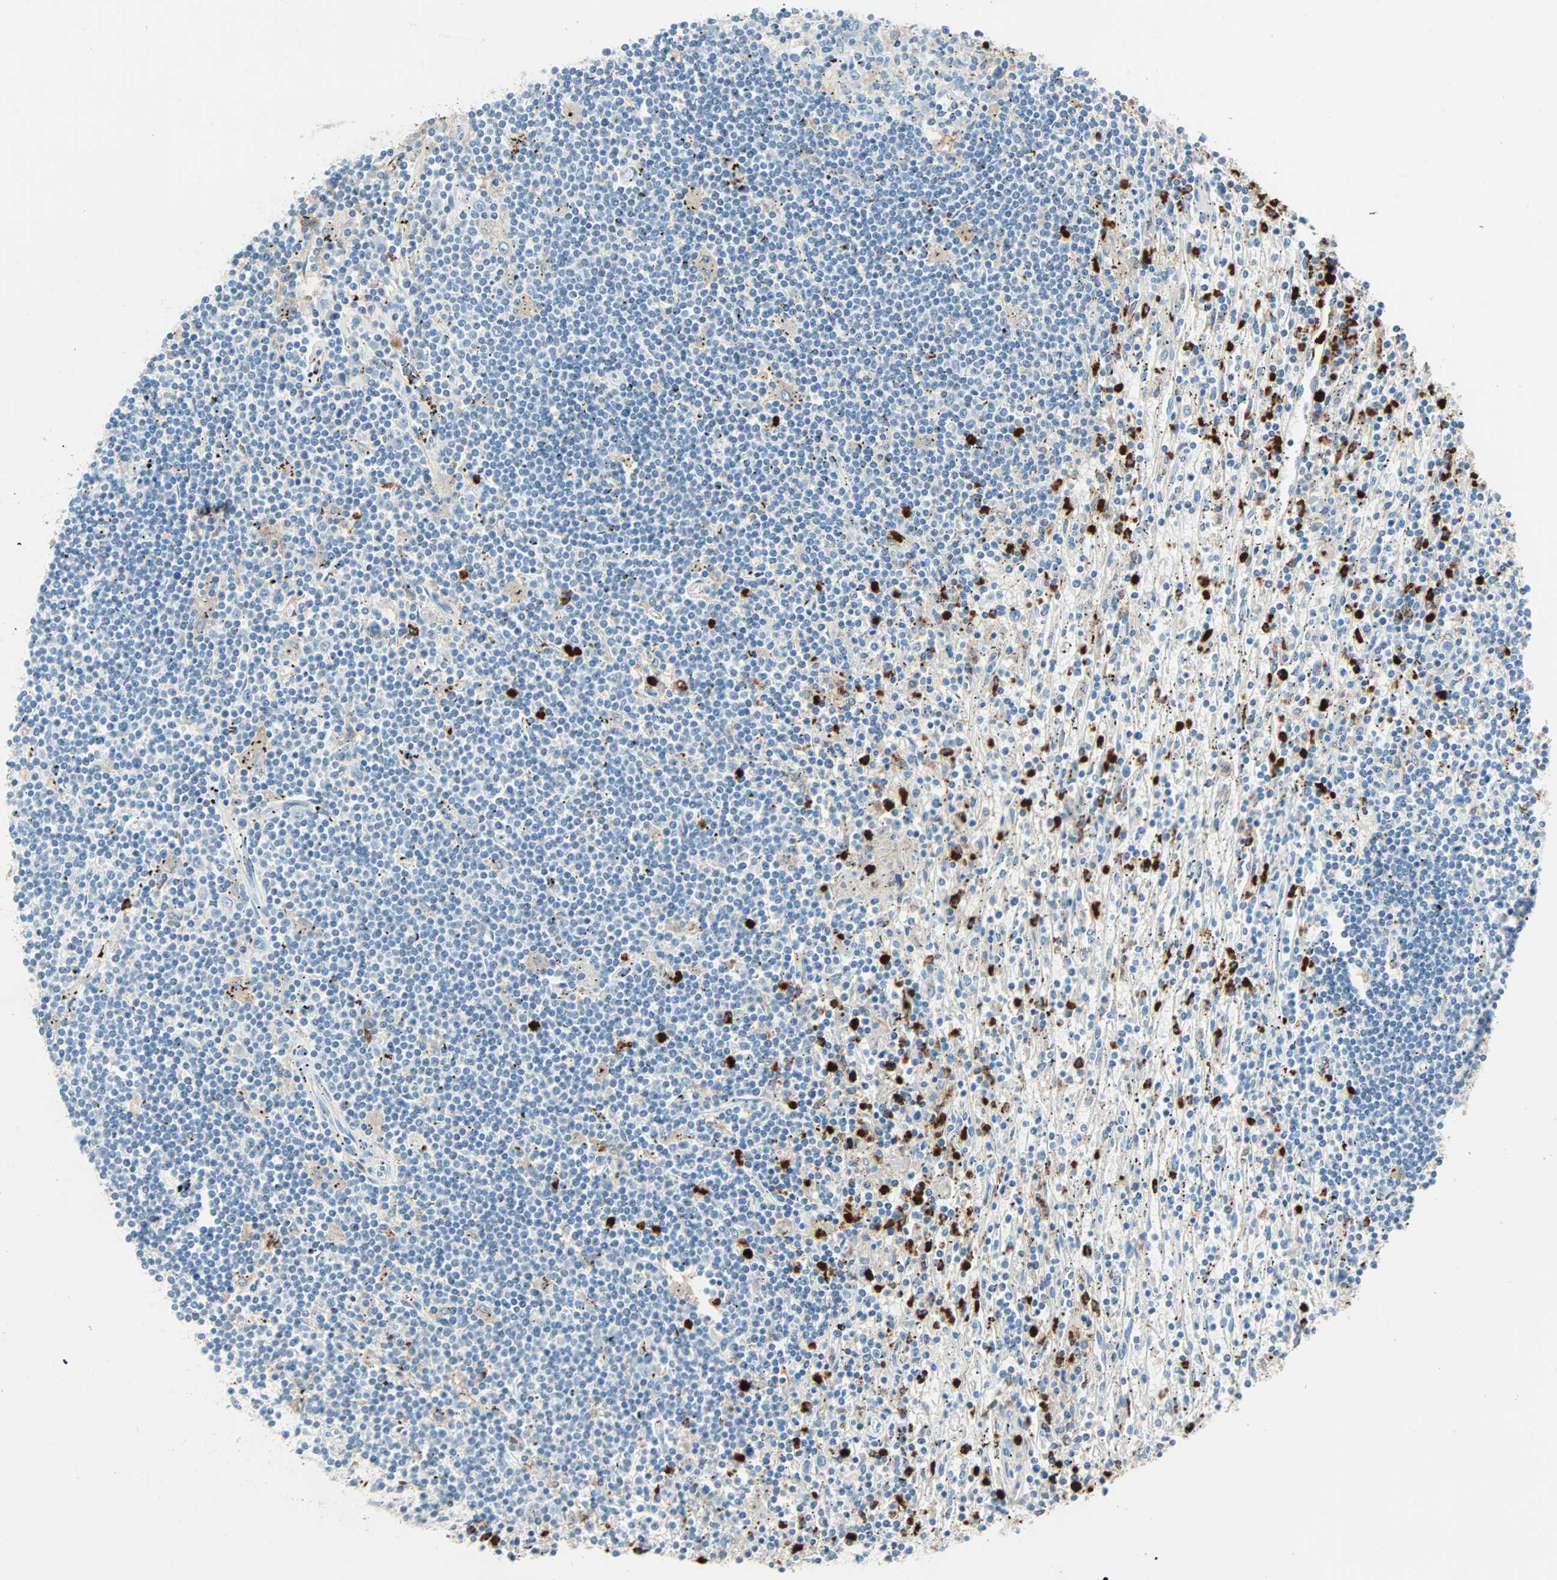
{"staining": {"intensity": "negative", "quantity": "none", "location": "none"}, "tissue": "lymphoma", "cell_type": "Tumor cells", "image_type": "cancer", "snomed": [{"axis": "morphology", "description": "Malignant lymphoma, non-Hodgkin's type, Low grade"}, {"axis": "topography", "description": "Spleen"}], "caption": "Protein analysis of malignant lymphoma, non-Hodgkin's type (low-grade) displays no significant positivity in tumor cells. The staining was performed using DAB to visualize the protein expression in brown, while the nuclei were stained in blue with hematoxylin (Magnification: 20x).", "gene": "CLEC4A", "patient": {"sex": "male", "age": 76}}